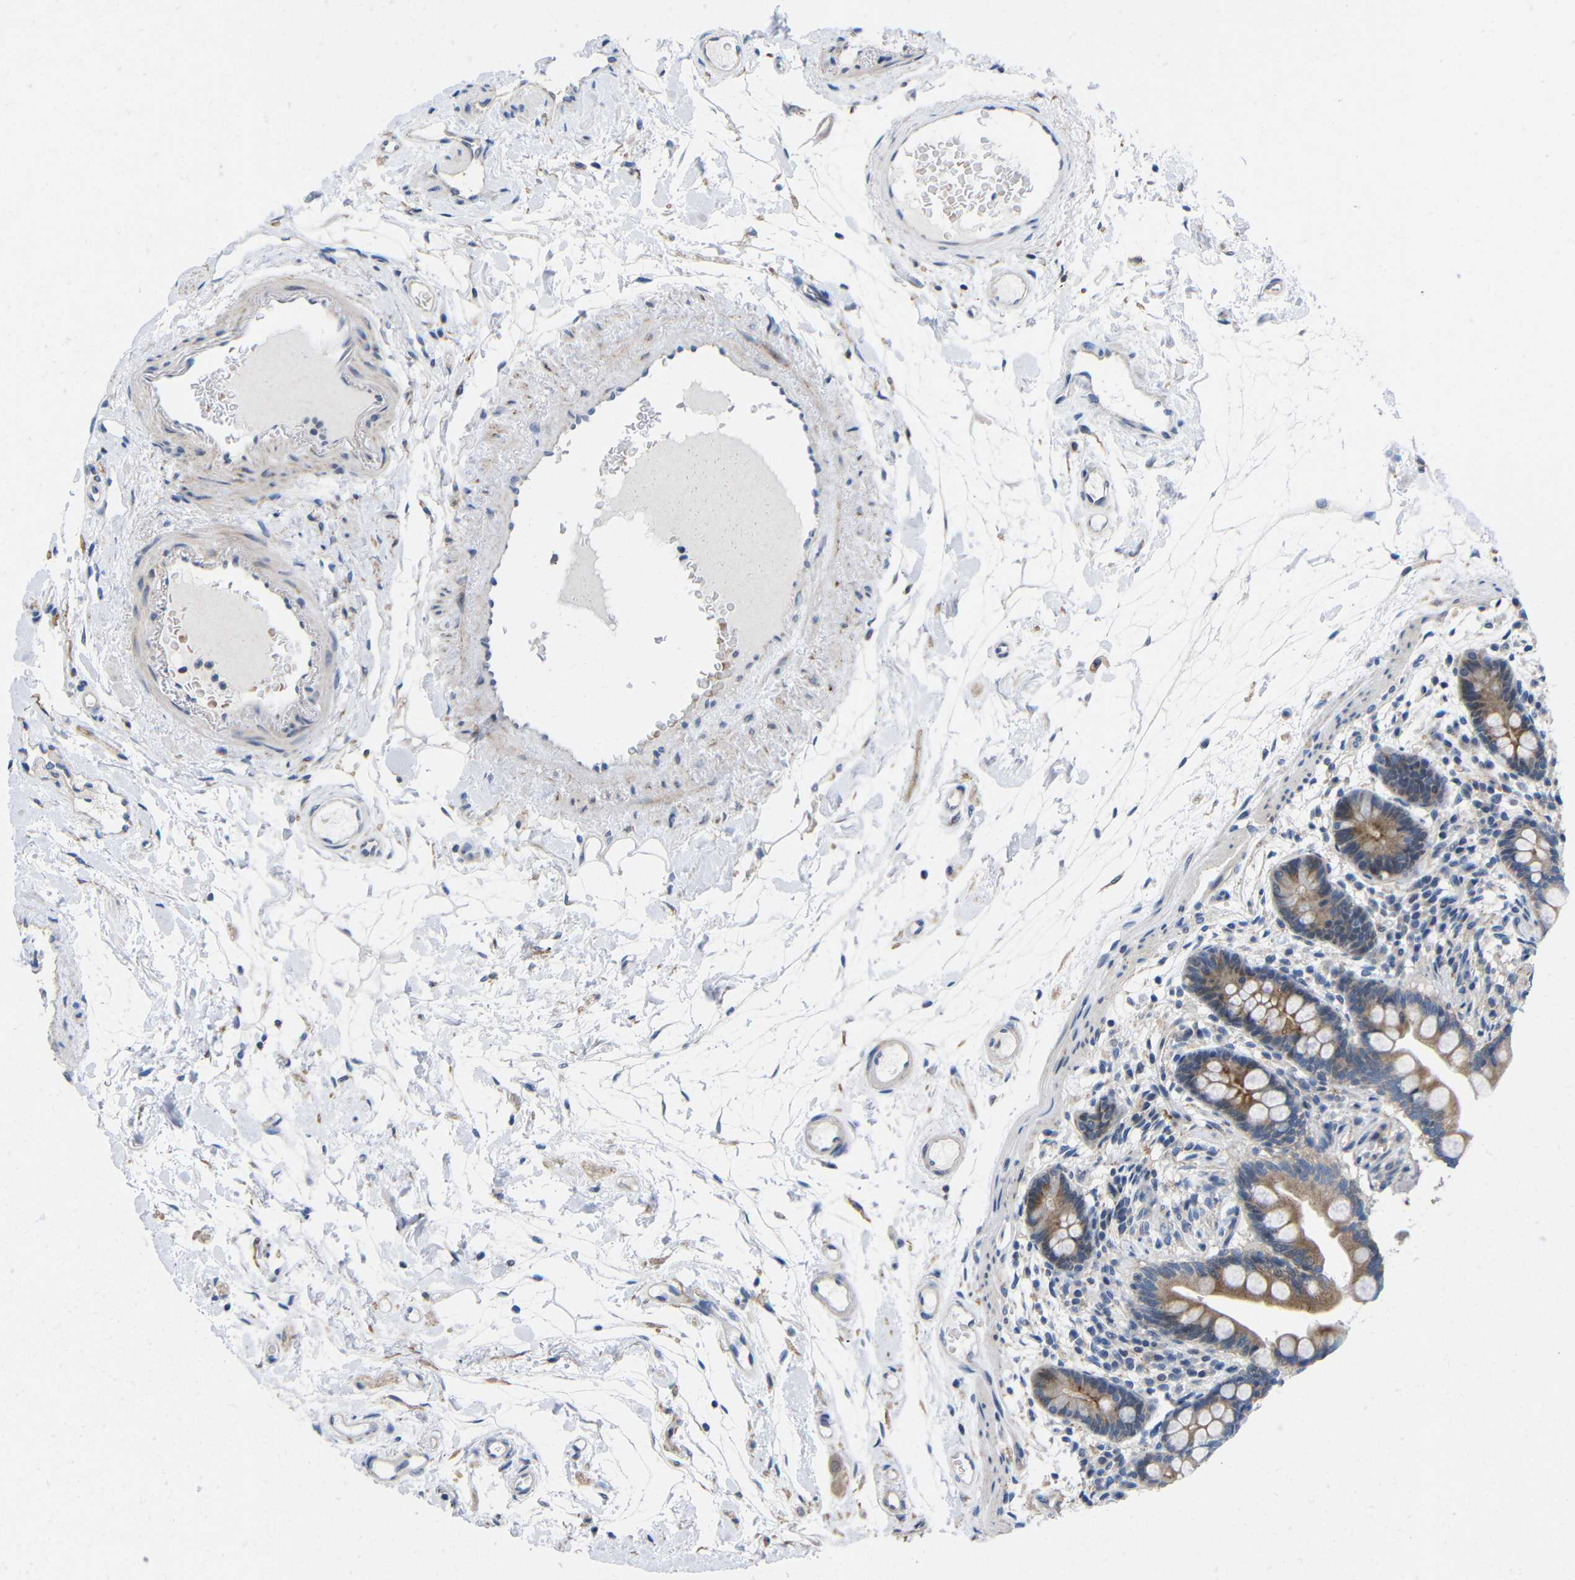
{"staining": {"intensity": "negative", "quantity": "none", "location": "none"}, "tissue": "colon", "cell_type": "Endothelial cells", "image_type": "normal", "snomed": [{"axis": "morphology", "description": "Normal tissue, NOS"}, {"axis": "topography", "description": "Colon"}], "caption": "An immunohistochemistry photomicrograph of normal colon is shown. There is no staining in endothelial cells of colon. (DAB immunohistochemistry with hematoxylin counter stain).", "gene": "CMTM1", "patient": {"sex": "male", "age": 73}}